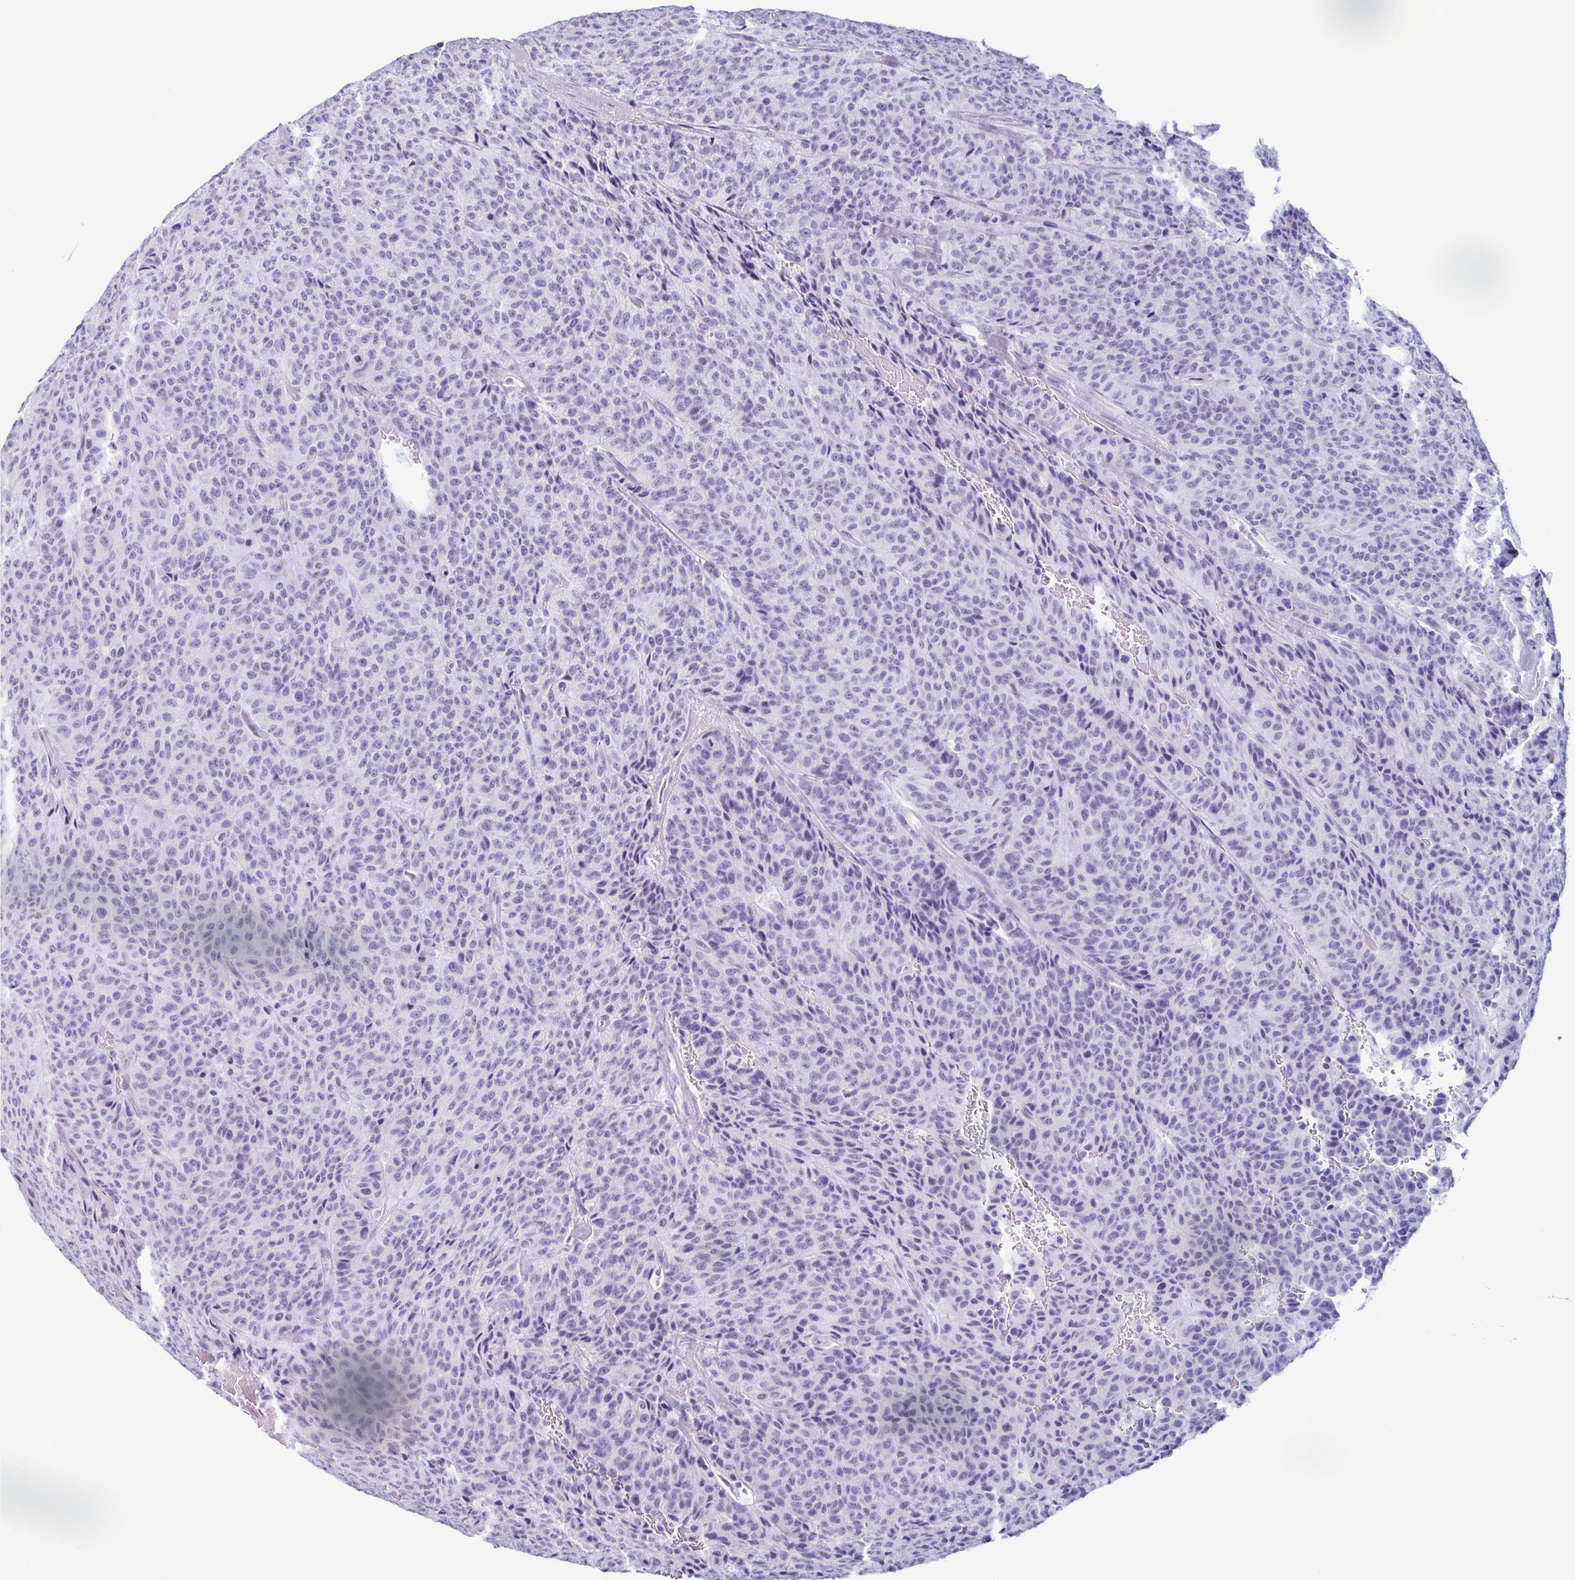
{"staining": {"intensity": "negative", "quantity": "none", "location": "none"}, "tissue": "carcinoid", "cell_type": "Tumor cells", "image_type": "cancer", "snomed": [{"axis": "morphology", "description": "Carcinoid, malignant, NOS"}, {"axis": "topography", "description": "Lung"}], "caption": "Immunohistochemical staining of carcinoid (malignant) shows no significant staining in tumor cells.", "gene": "ENKUR", "patient": {"sex": "male", "age": 71}}